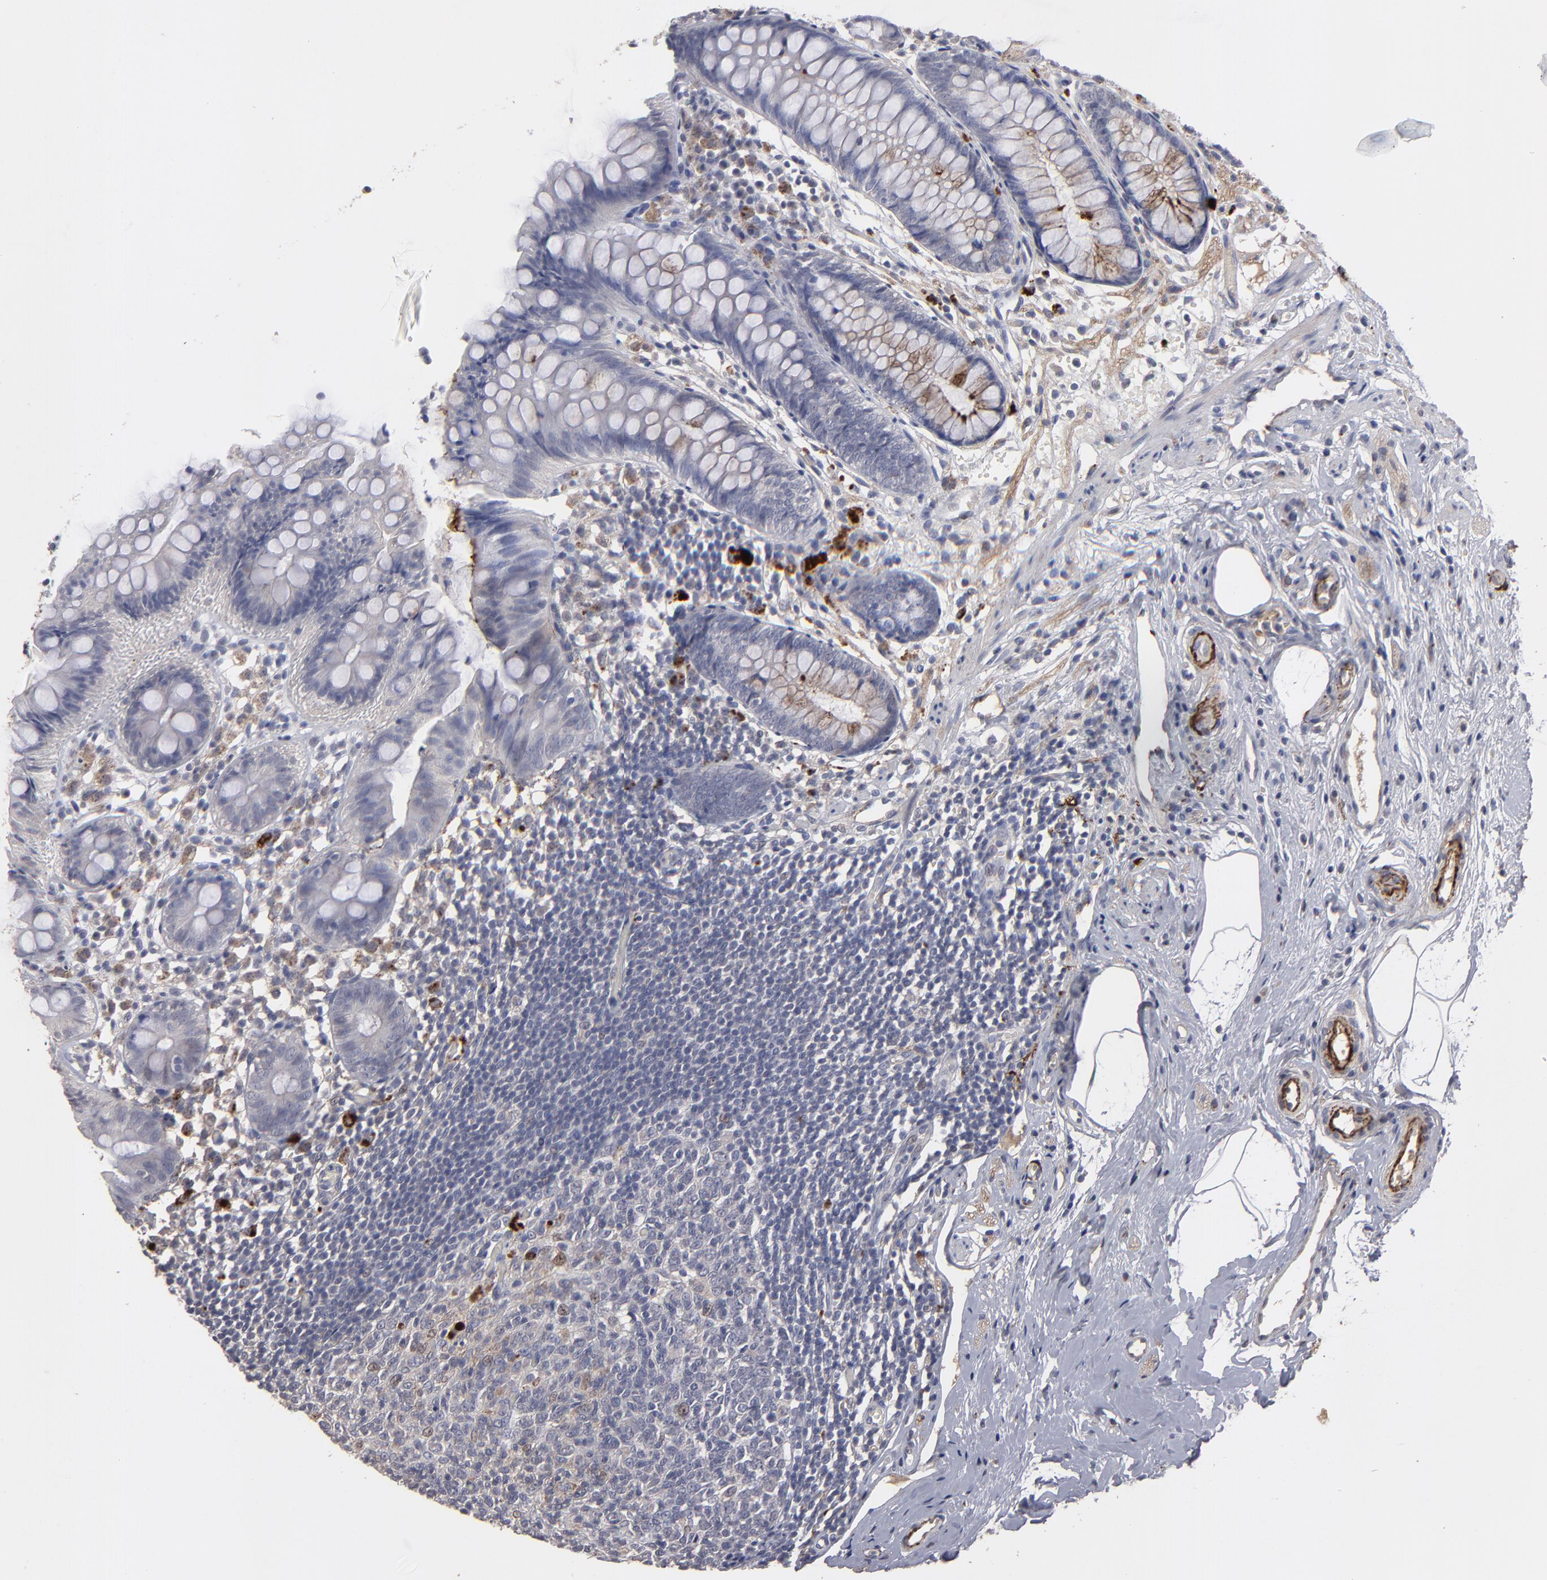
{"staining": {"intensity": "moderate", "quantity": "<25%", "location": "cytoplasmic/membranous"}, "tissue": "appendix", "cell_type": "Glandular cells", "image_type": "normal", "snomed": [{"axis": "morphology", "description": "Normal tissue, NOS"}, {"axis": "topography", "description": "Appendix"}], "caption": "Glandular cells reveal low levels of moderate cytoplasmic/membranous expression in about <25% of cells in normal appendix.", "gene": "GPM6B", "patient": {"sex": "male", "age": 38}}